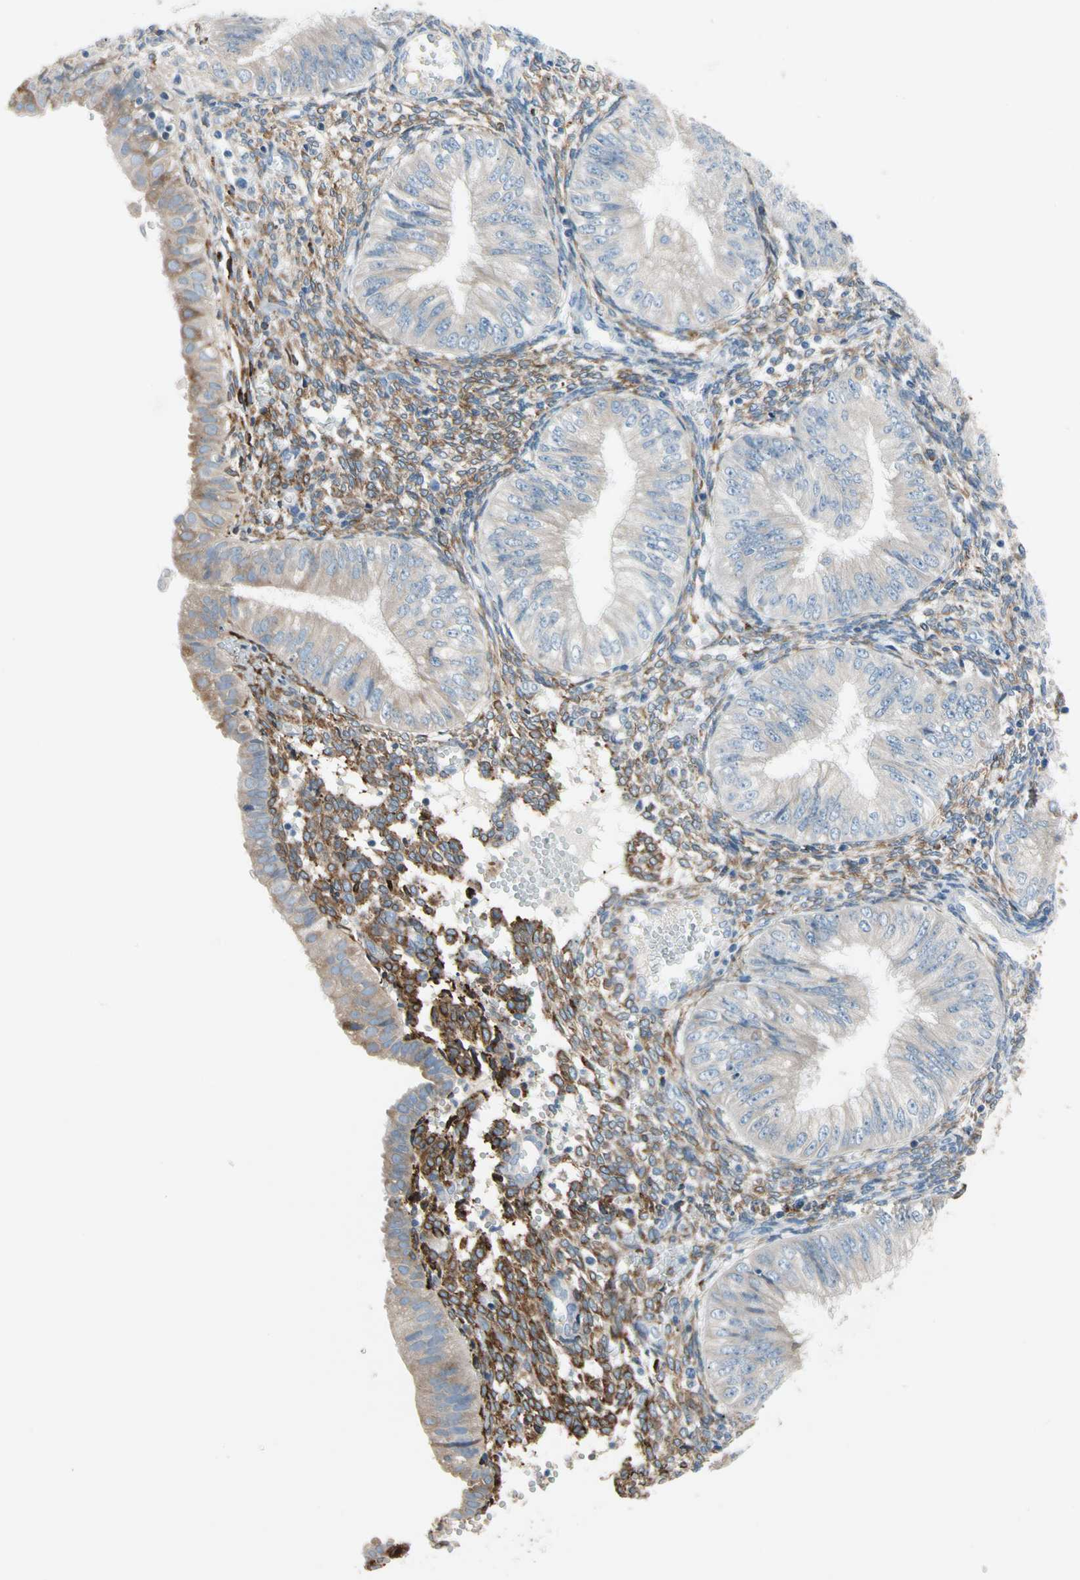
{"staining": {"intensity": "weak", "quantity": "25%-75%", "location": "cytoplasmic/membranous"}, "tissue": "endometrial cancer", "cell_type": "Tumor cells", "image_type": "cancer", "snomed": [{"axis": "morphology", "description": "Normal tissue, NOS"}, {"axis": "morphology", "description": "Adenocarcinoma, NOS"}, {"axis": "topography", "description": "Endometrium"}], "caption": "This is an image of IHC staining of adenocarcinoma (endometrial), which shows weak positivity in the cytoplasmic/membranous of tumor cells.", "gene": "LRPAP1", "patient": {"sex": "female", "age": 53}}